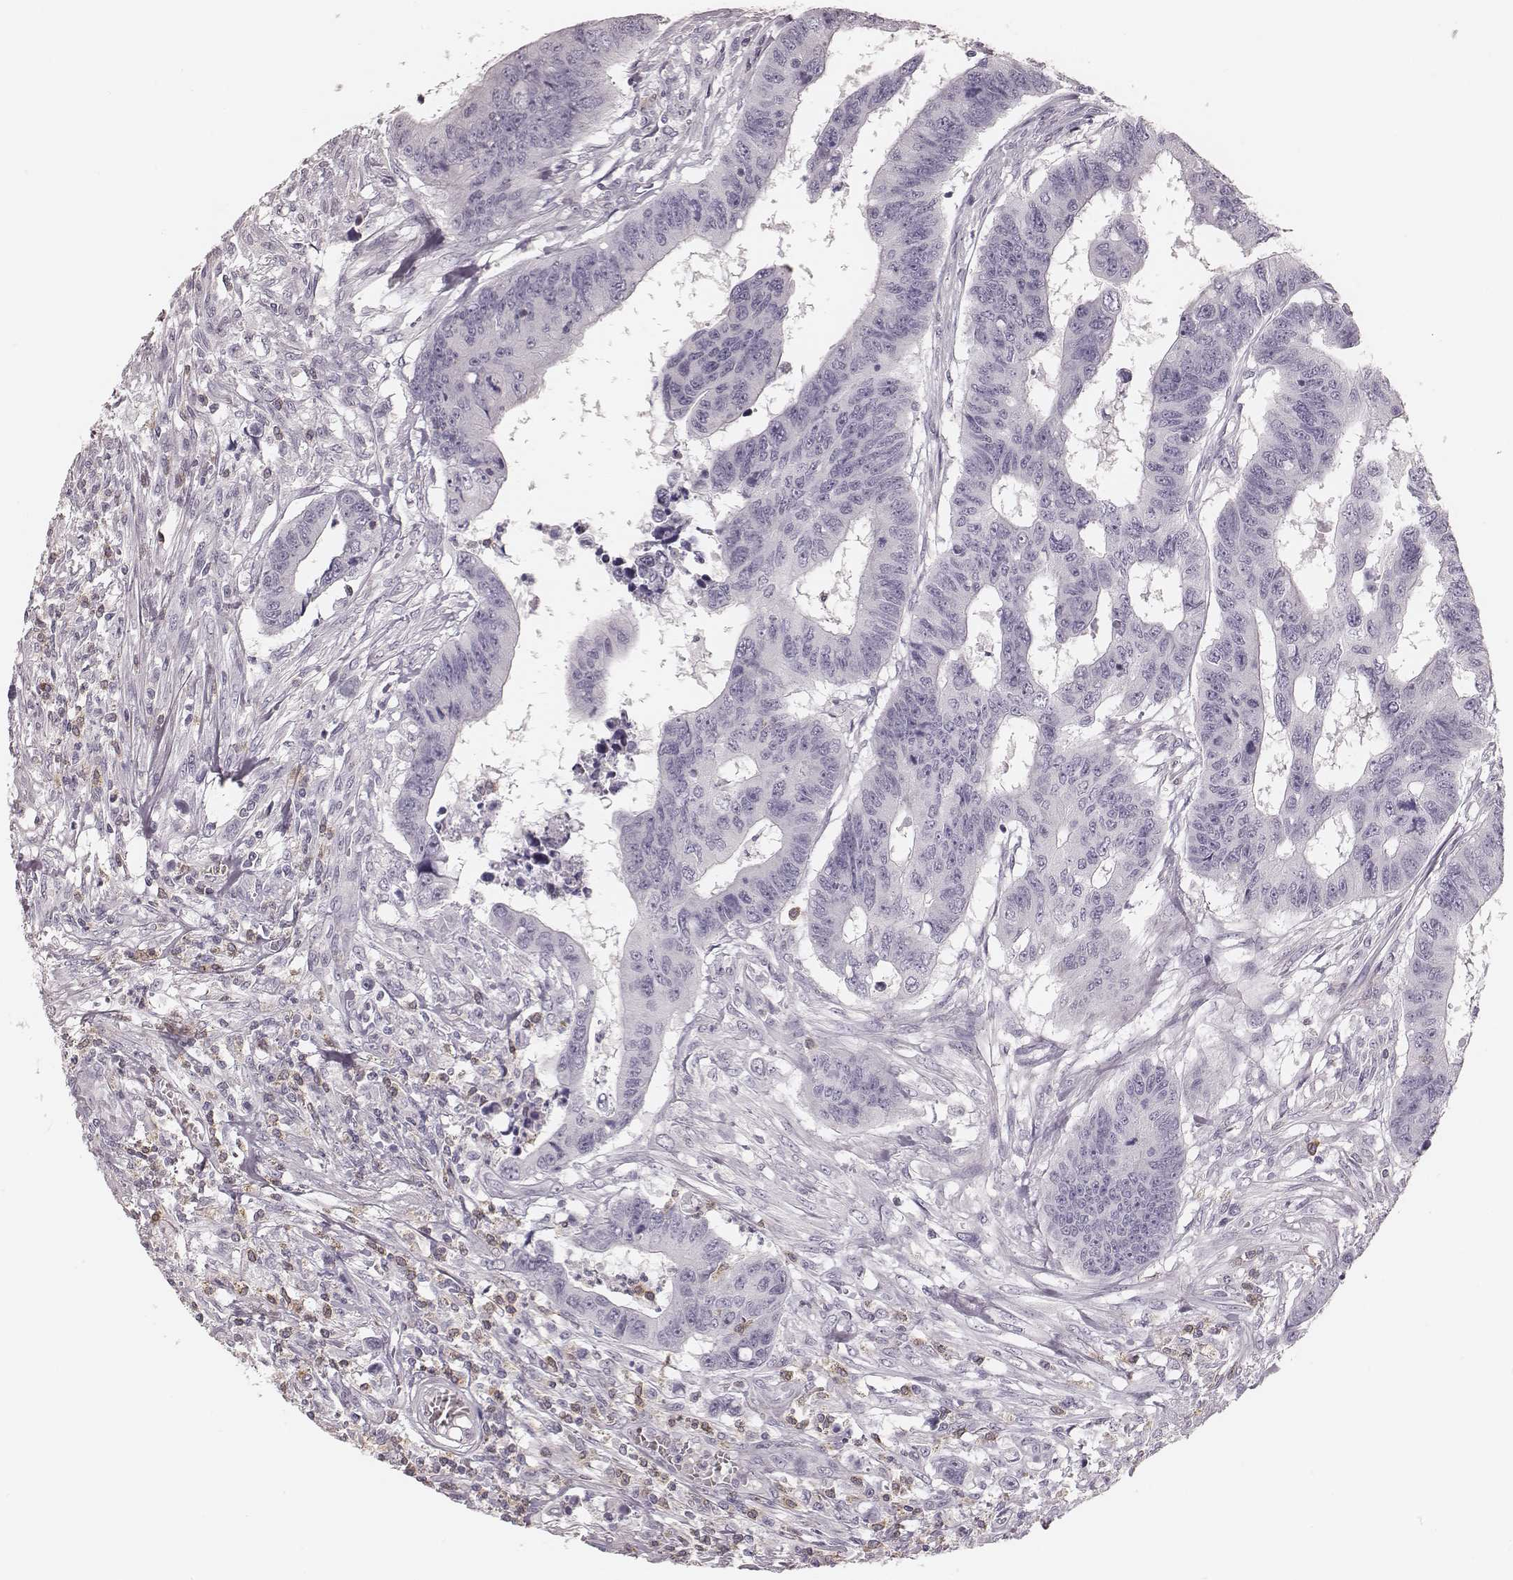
{"staining": {"intensity": "negative", "quantity": "none", "location": "none"}, "tissue": "colorectal cancer", "cell_type": "Tumor cells", "image_type": "cancer", "snomed": [{"axis": "morphology", "description": "Adenocarcinoma, NOS"}, {"axis": "topography", "description": "Rectum"}], "caption": "This is a photomicrograph of IHC staining of colorectal cancer, which shows no expression in tumor cells.", "gene": "MSX1", "patient": {"sex": "female", "age": 85}}